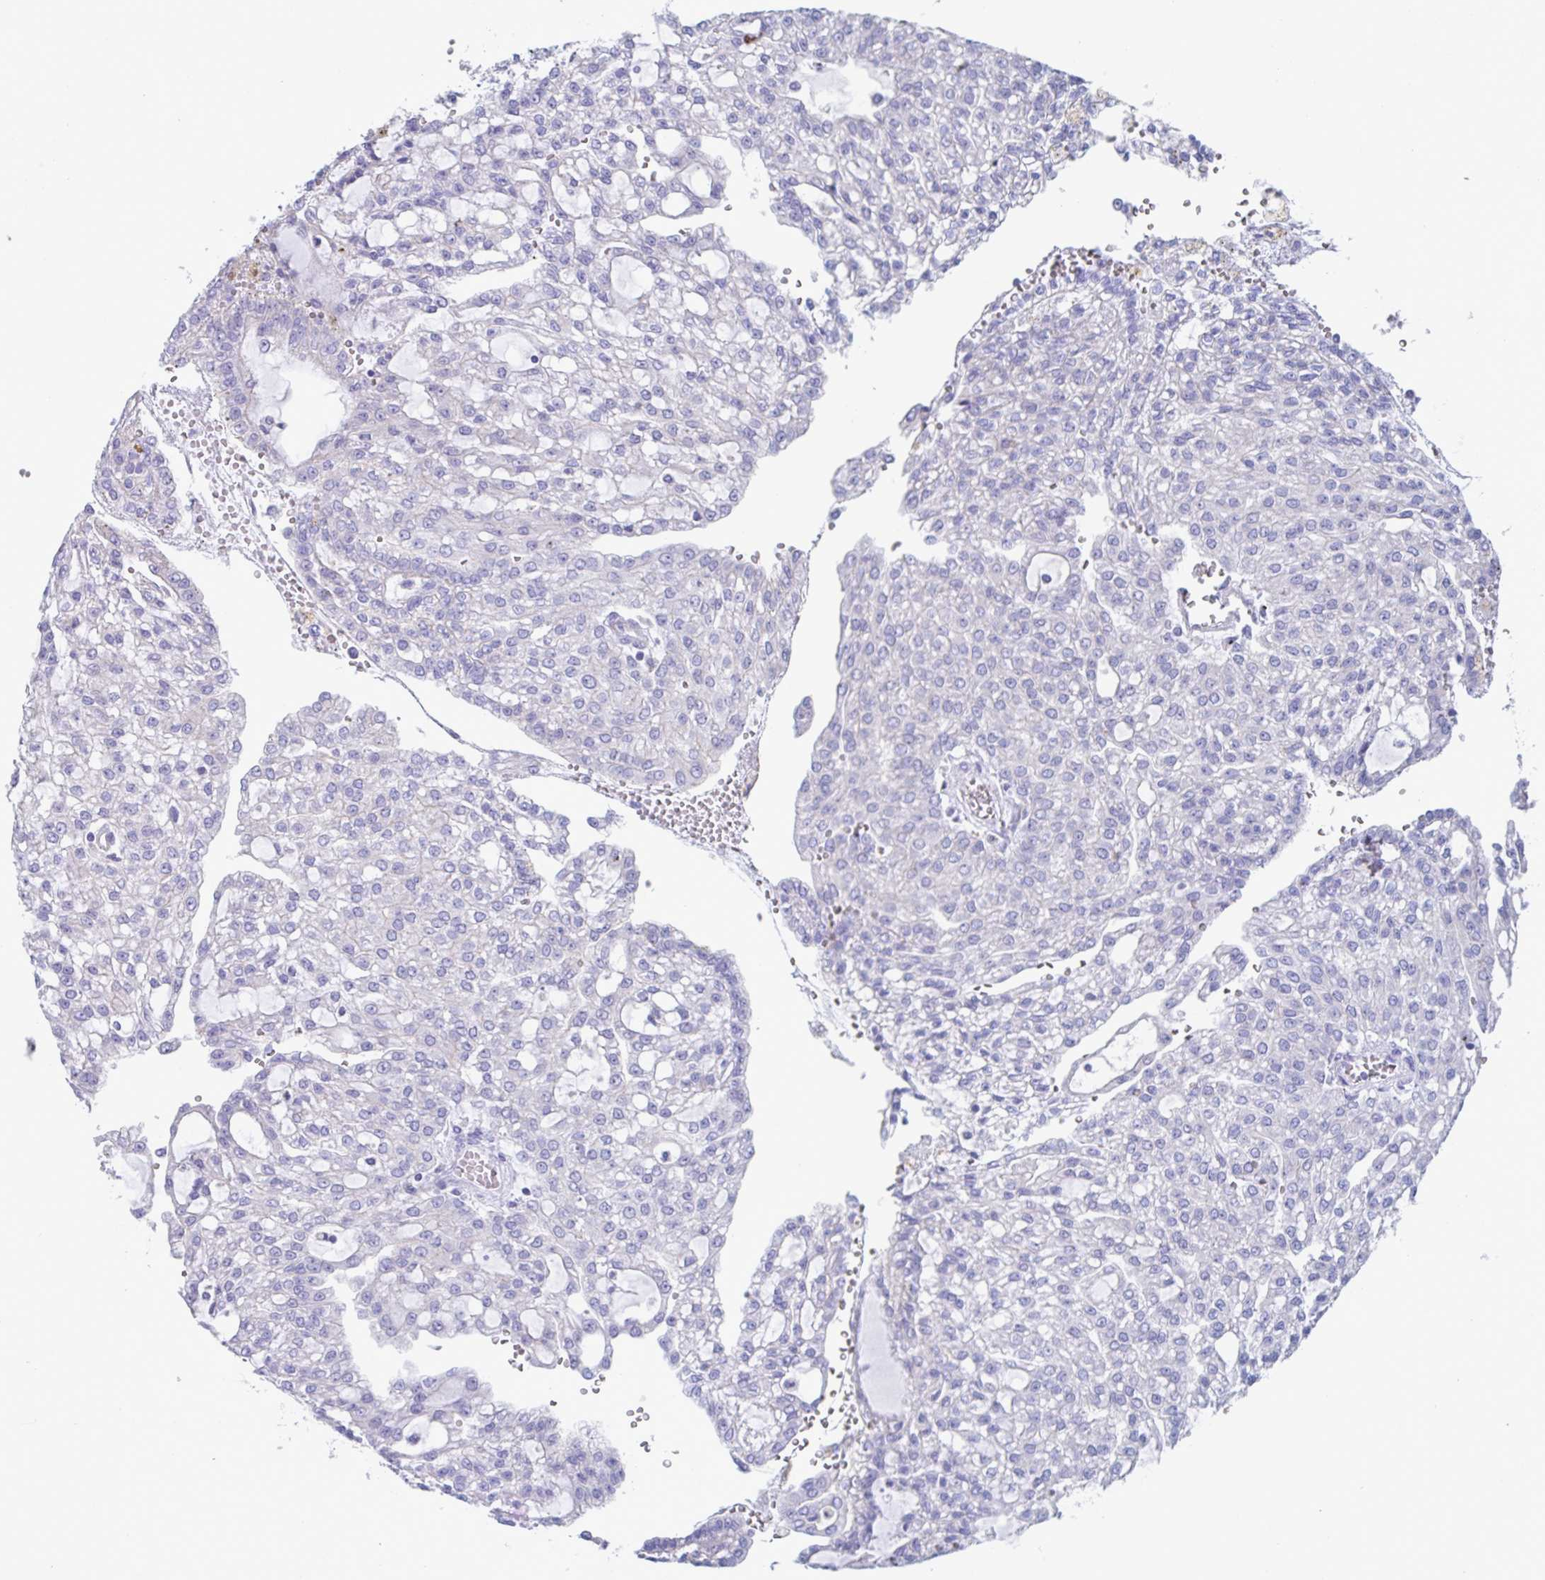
{"staining": {"intensity": "negative", "quantity": "none", "location": "none"}, "tissue": "renal cancer", "cell_type": "Tumor cells", "image_type": "cancer", "snomed": [{"axis": "morphology", "description": "Adenocarcinoma, NOS"}, {"axis": "topography", "description": "Kidney"}], "caption": "Photomicrograph shows no significant protein expression in tumor cells of renal cancer. The staining is performed using DAB brown chromogen with nuclei counter-stained in using hematoxylin.", "gene": "CHMP5", "patient": {"sex": "male", "age": 63}}